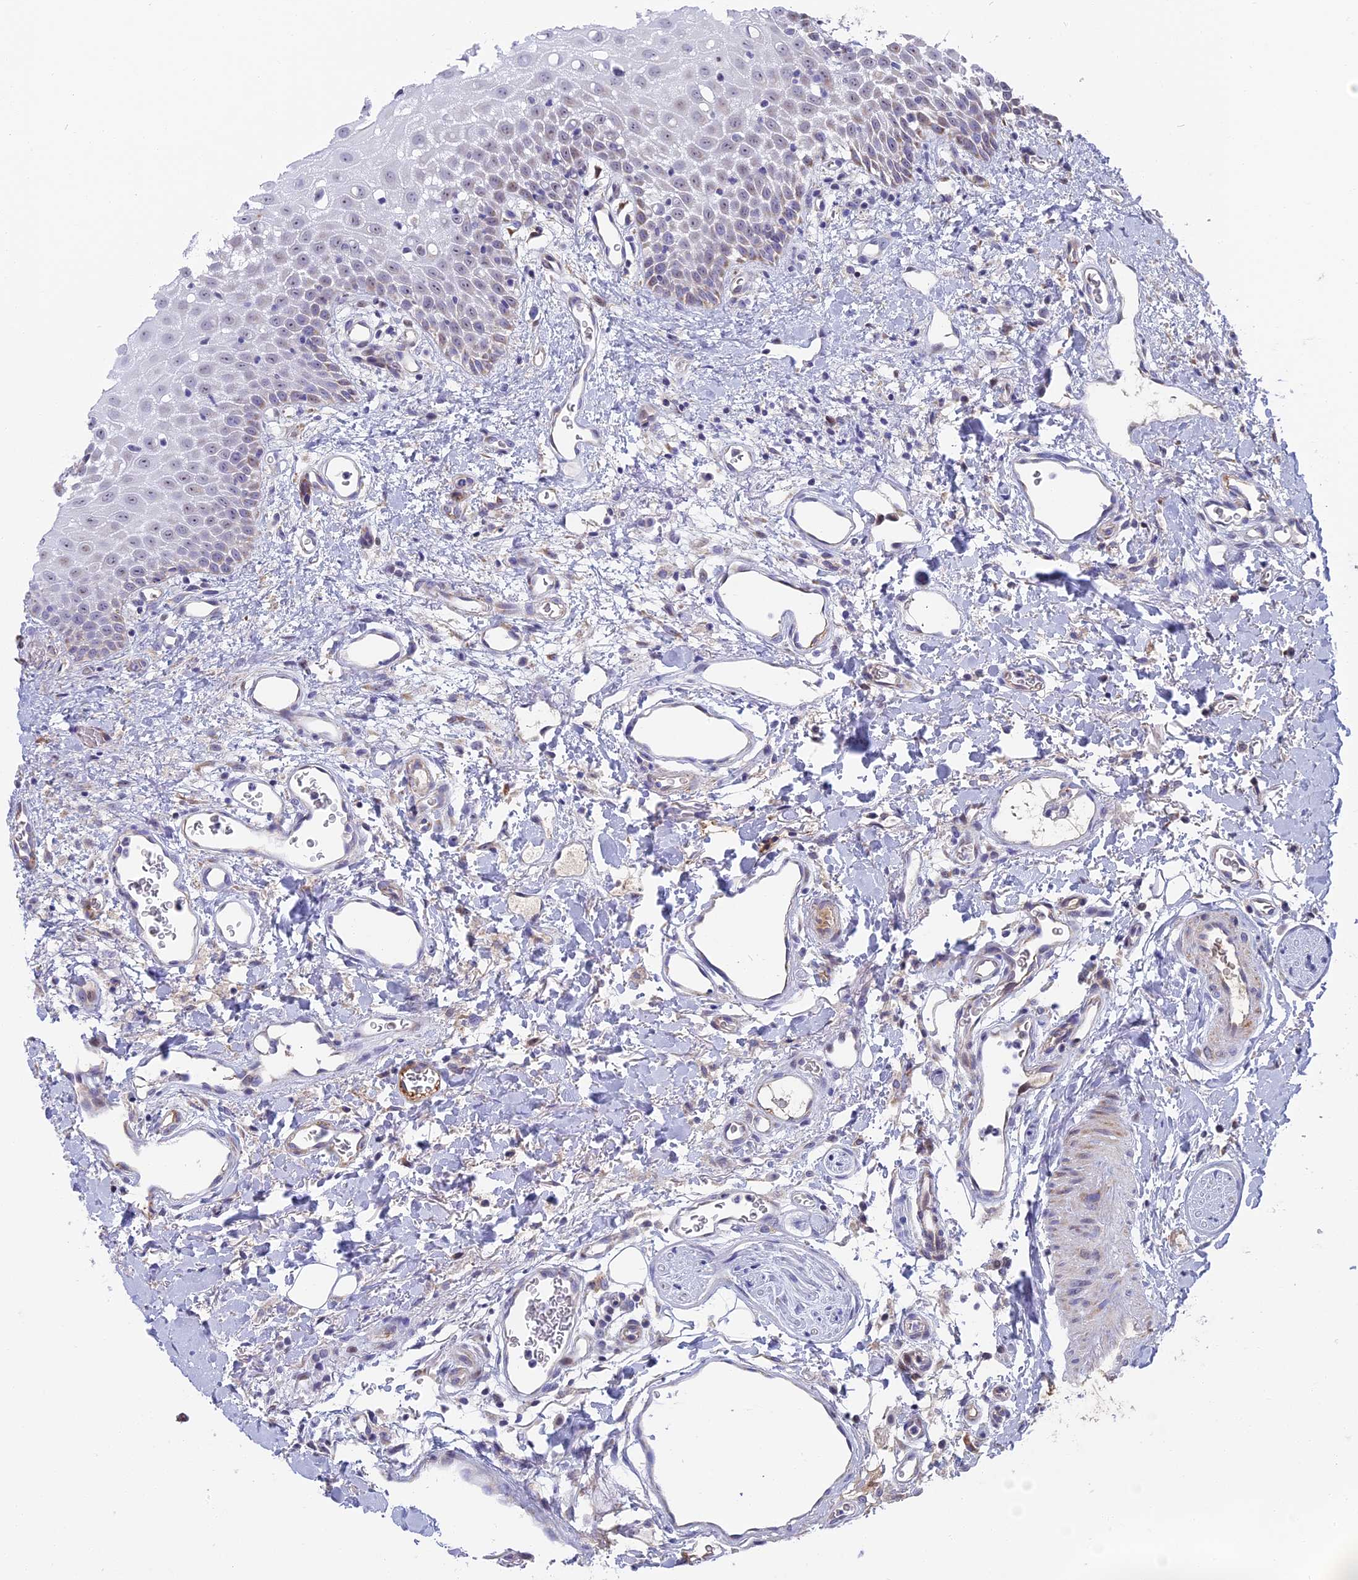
{"staining": {"intensity": "moderate", "quantity": "<25%", "location": "nuclear"}, "tissue": "oral mucosa", "cell_type": "Squamous epithelial cells", "image_type": "normal", "snomed": [{"axis": "morphology", "description": "Normal tissue, NOS"}, {"axis": "topography", "description": "Oral tissue"}], "caption": "Brown immunohistochemical staining in normal human oral mucosa exhibits moderate nuclear positivity in approximately <25% of squamous epithelial cells.", "gene": "DTWD1", "patient": {"sex": "female", "age": 70}}